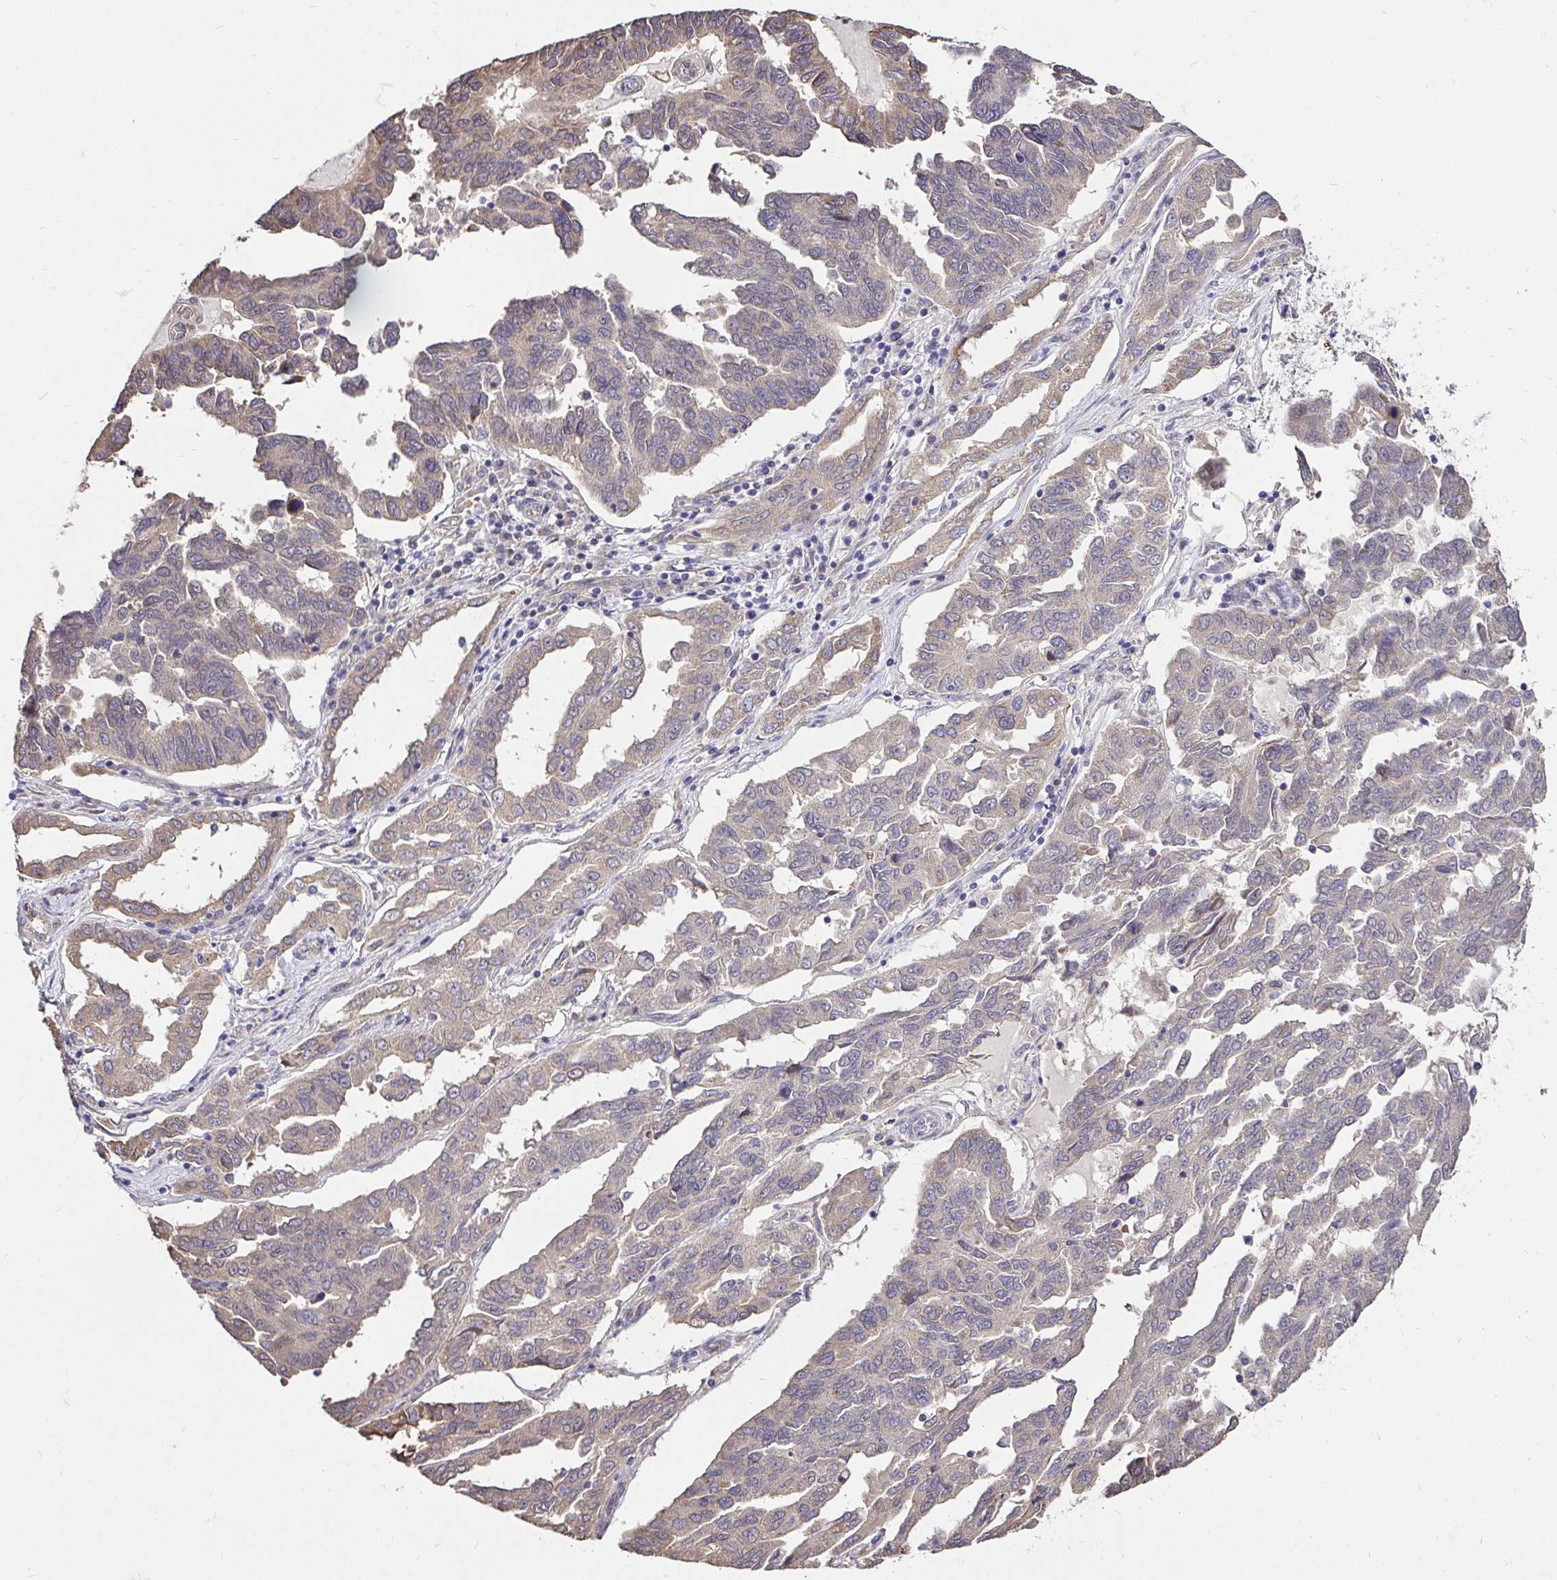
{"staining": {"intensity": "moderate", "quantity": "<25%", "location": "cytoplasmic/membranous"}, "tissue": "ovarian cancer", "cell_type": "Tumor cells", "image_type": "cancer", "snomed": [{"axis": "morphology", "description": "Cystadenocarcinoma, serous, NOS"}, {"axis": "topography", "description": "Ovary"}], "caption": "Tumor cells show low levels of moderate cytoplasmic/membranous expression in about <25% of cells in ovarian cancer.", "gene": "CCDC122", "patient": {"sex": "female", "age": 64}}